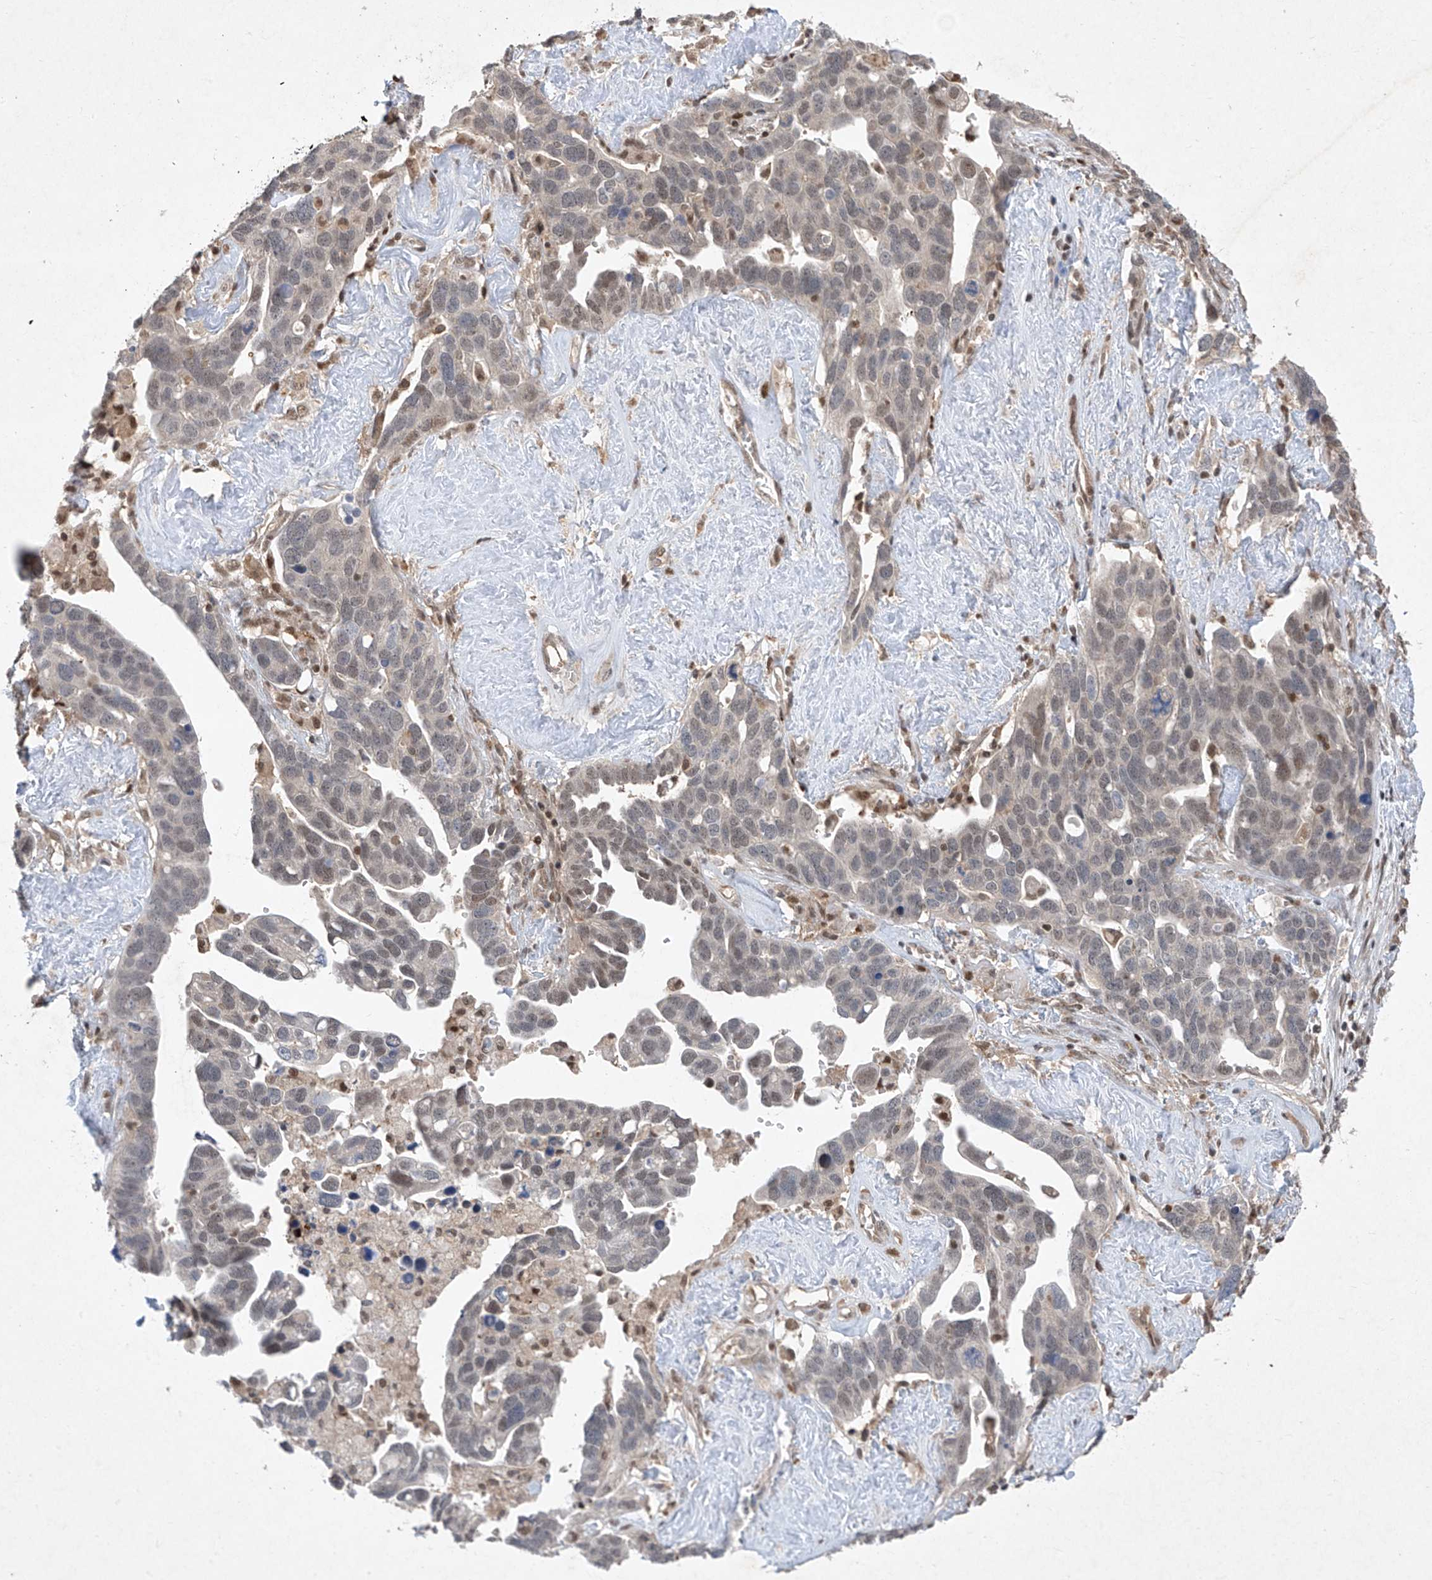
{"staining": {"intensity": "weak", "quantity": "<25%", "location": "nuclear"}, "tissue": "ovarian cancer", "cell_type": "Tumor cells", "image_type": "cancer", "snomed": [{"axis": "morphology", "description": "Cystadenocarcinoma, serous, NOS"}, {"axis": "topography", "description": "Ovary"}], "caption": "Immunohistochemistry (IHC) histopathology image of neoplastic tissue: serous cystadenocarcinoma (ovarian) stained with DAB (3,3'-diaminobenzidine) displays no significant protein staining in tumor cells.", "gene": "ZNF358", "patient": {"sex": "female", "age": 54}}